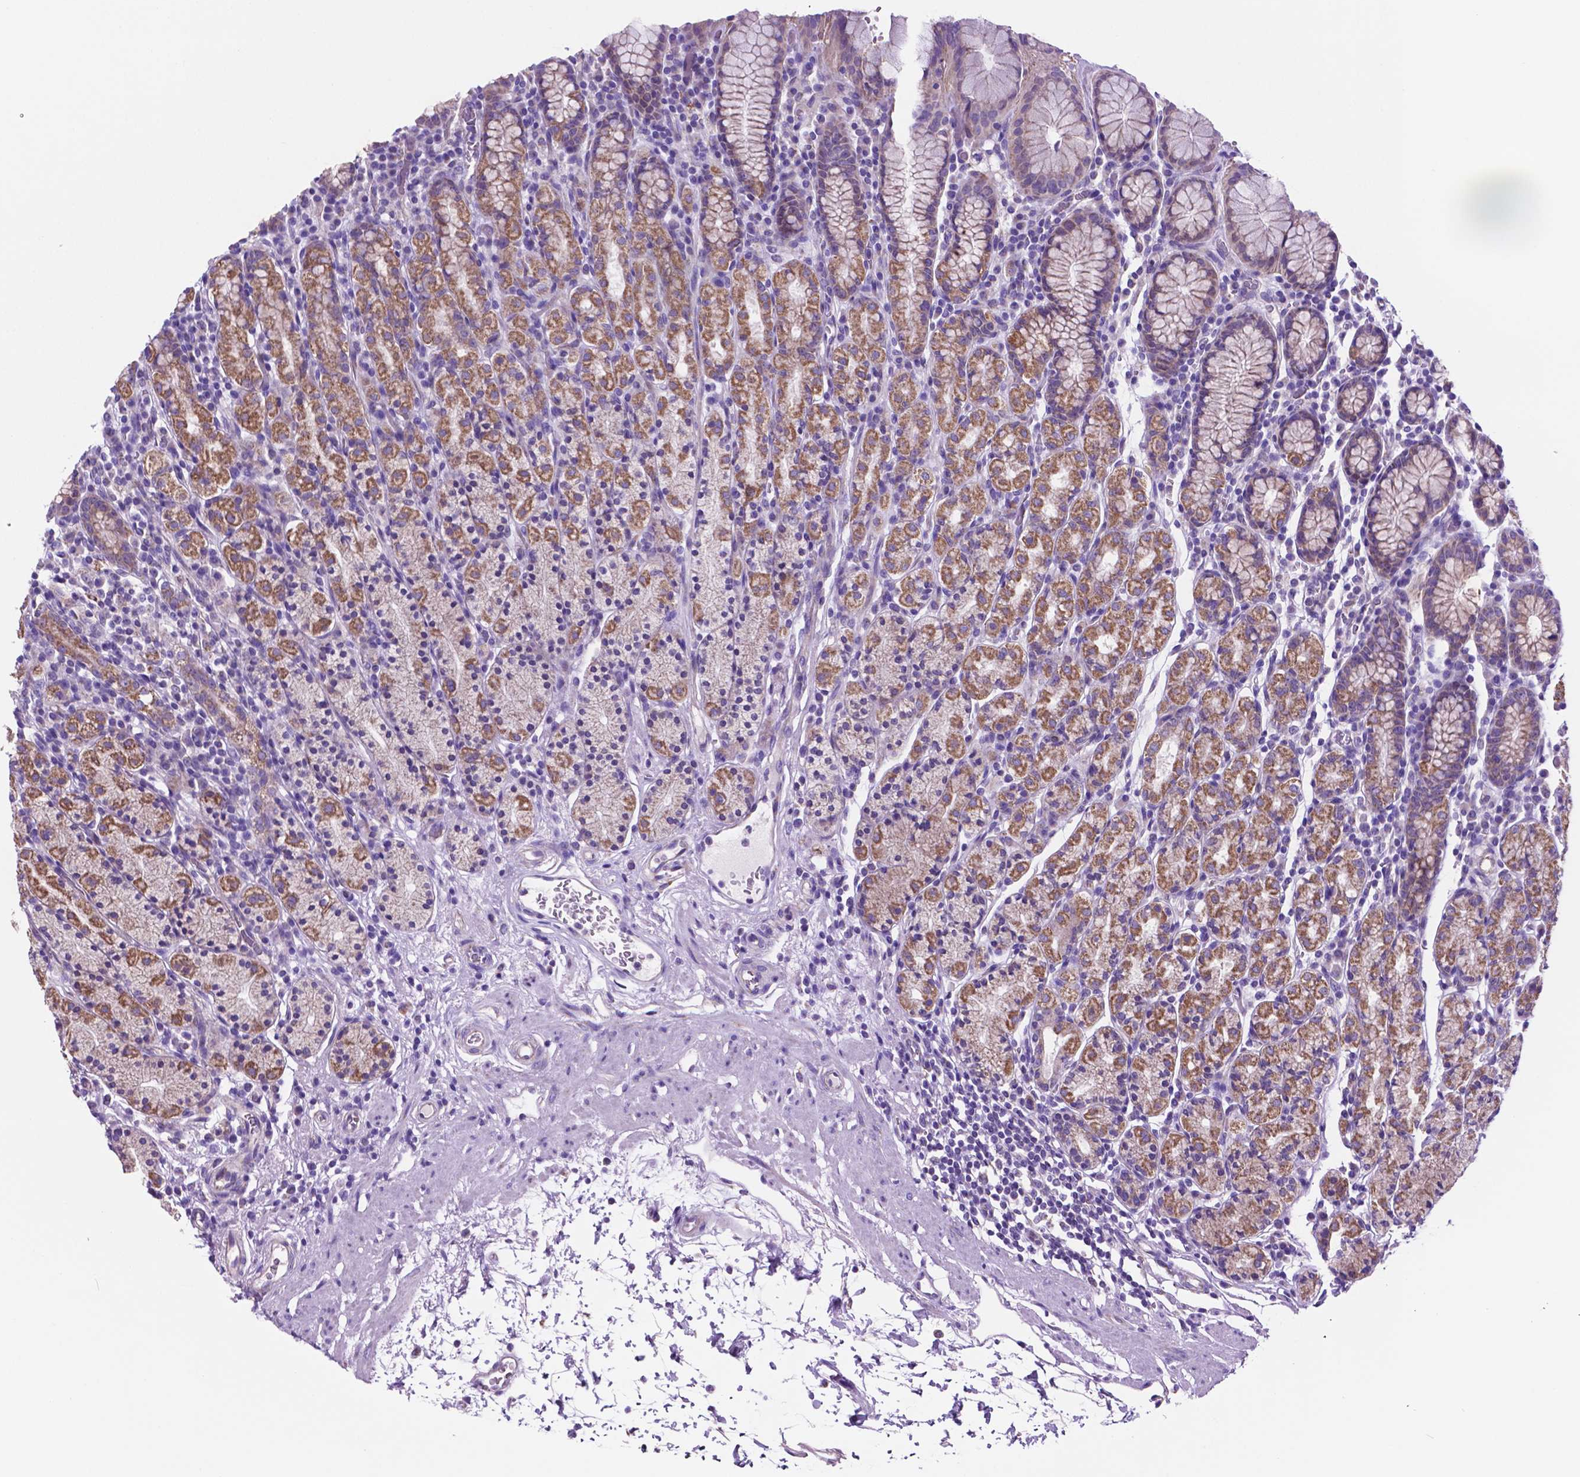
{"staining": {"intensity": "moderate", "quantity": "25%-75%", "location": "cytoplasmic/membranous"}, "tissue": "stomach", "cell_type": "Glandular cells", "image_type": "normal", "snomed": [{"axis": "morphology", "description": "Normal tissue, NOS"}, {"axis": "topography", "description": "Stomach, upper"}, {"axis": "topography", "description": "Stomach"}], "caption": "This is a photomicrograph of immunohistochemistry staining of normal stomach, which shows moderate staining in the cytoplasmic/membranous of glandular cells.", "gene": "TMEM121B", "patient": {"sex": "male", "age": 62}}